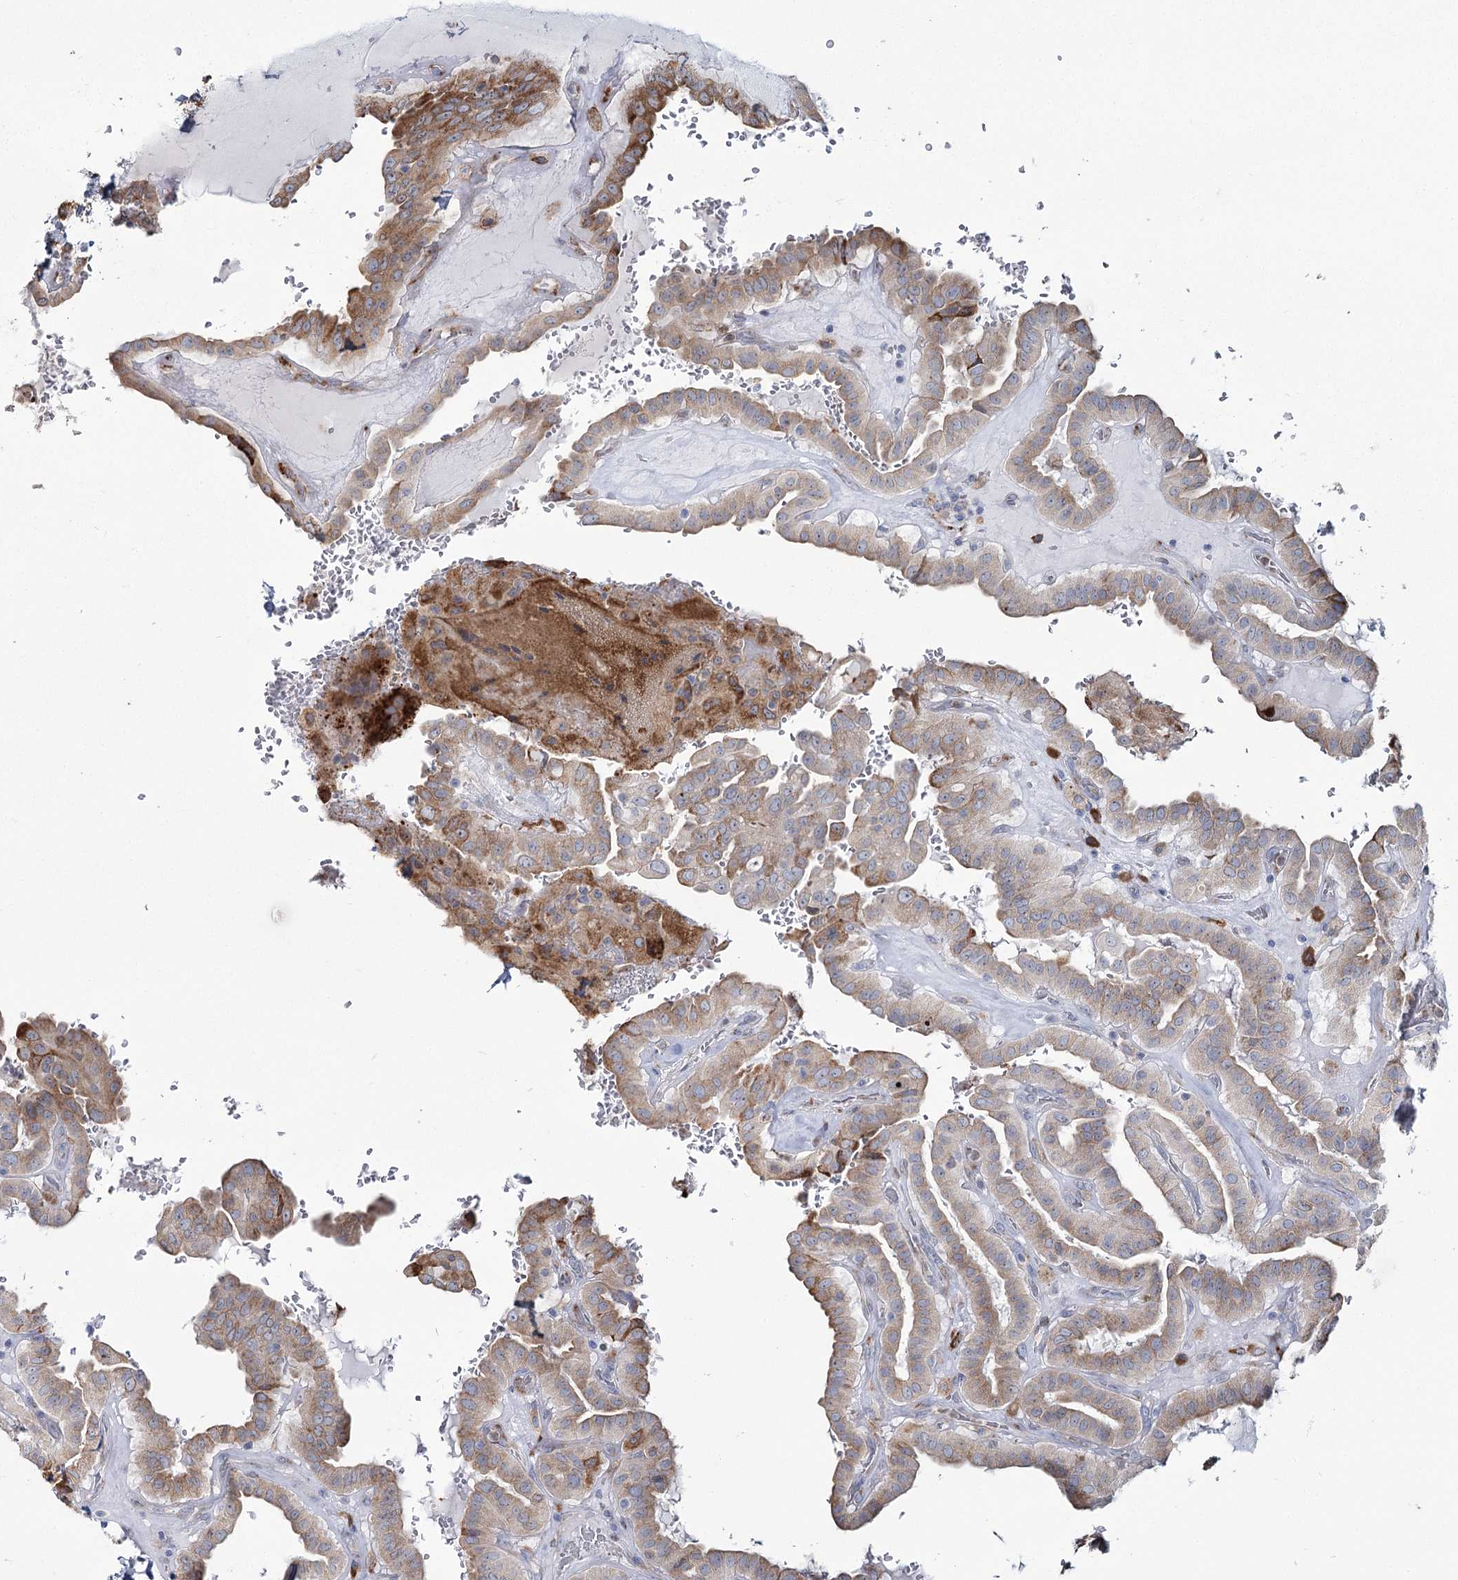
{"staining": {"intensity": "moderate", "quantity": ">75%", "location": "cytoplasmic/membranous"}, "tissue": "thyroid cancer", "cell_type": "Tumor cells", "image_type": "cancer", "snomed": [{"axis": "morphology", "description": "Papillary adenocarcinoma, NOS"}, {"axis": "topography", "description": "Thyroid gland"}], "caption": "Protein expression analysis of thyroid cancer (papillary adenocarcinoma) demonstrates moderate cytoplasmic/membranous staining in approximately >75% of tumor cells.", "gene": "ZCCHC9", "patient": {"sex": "male", "age": 77}}